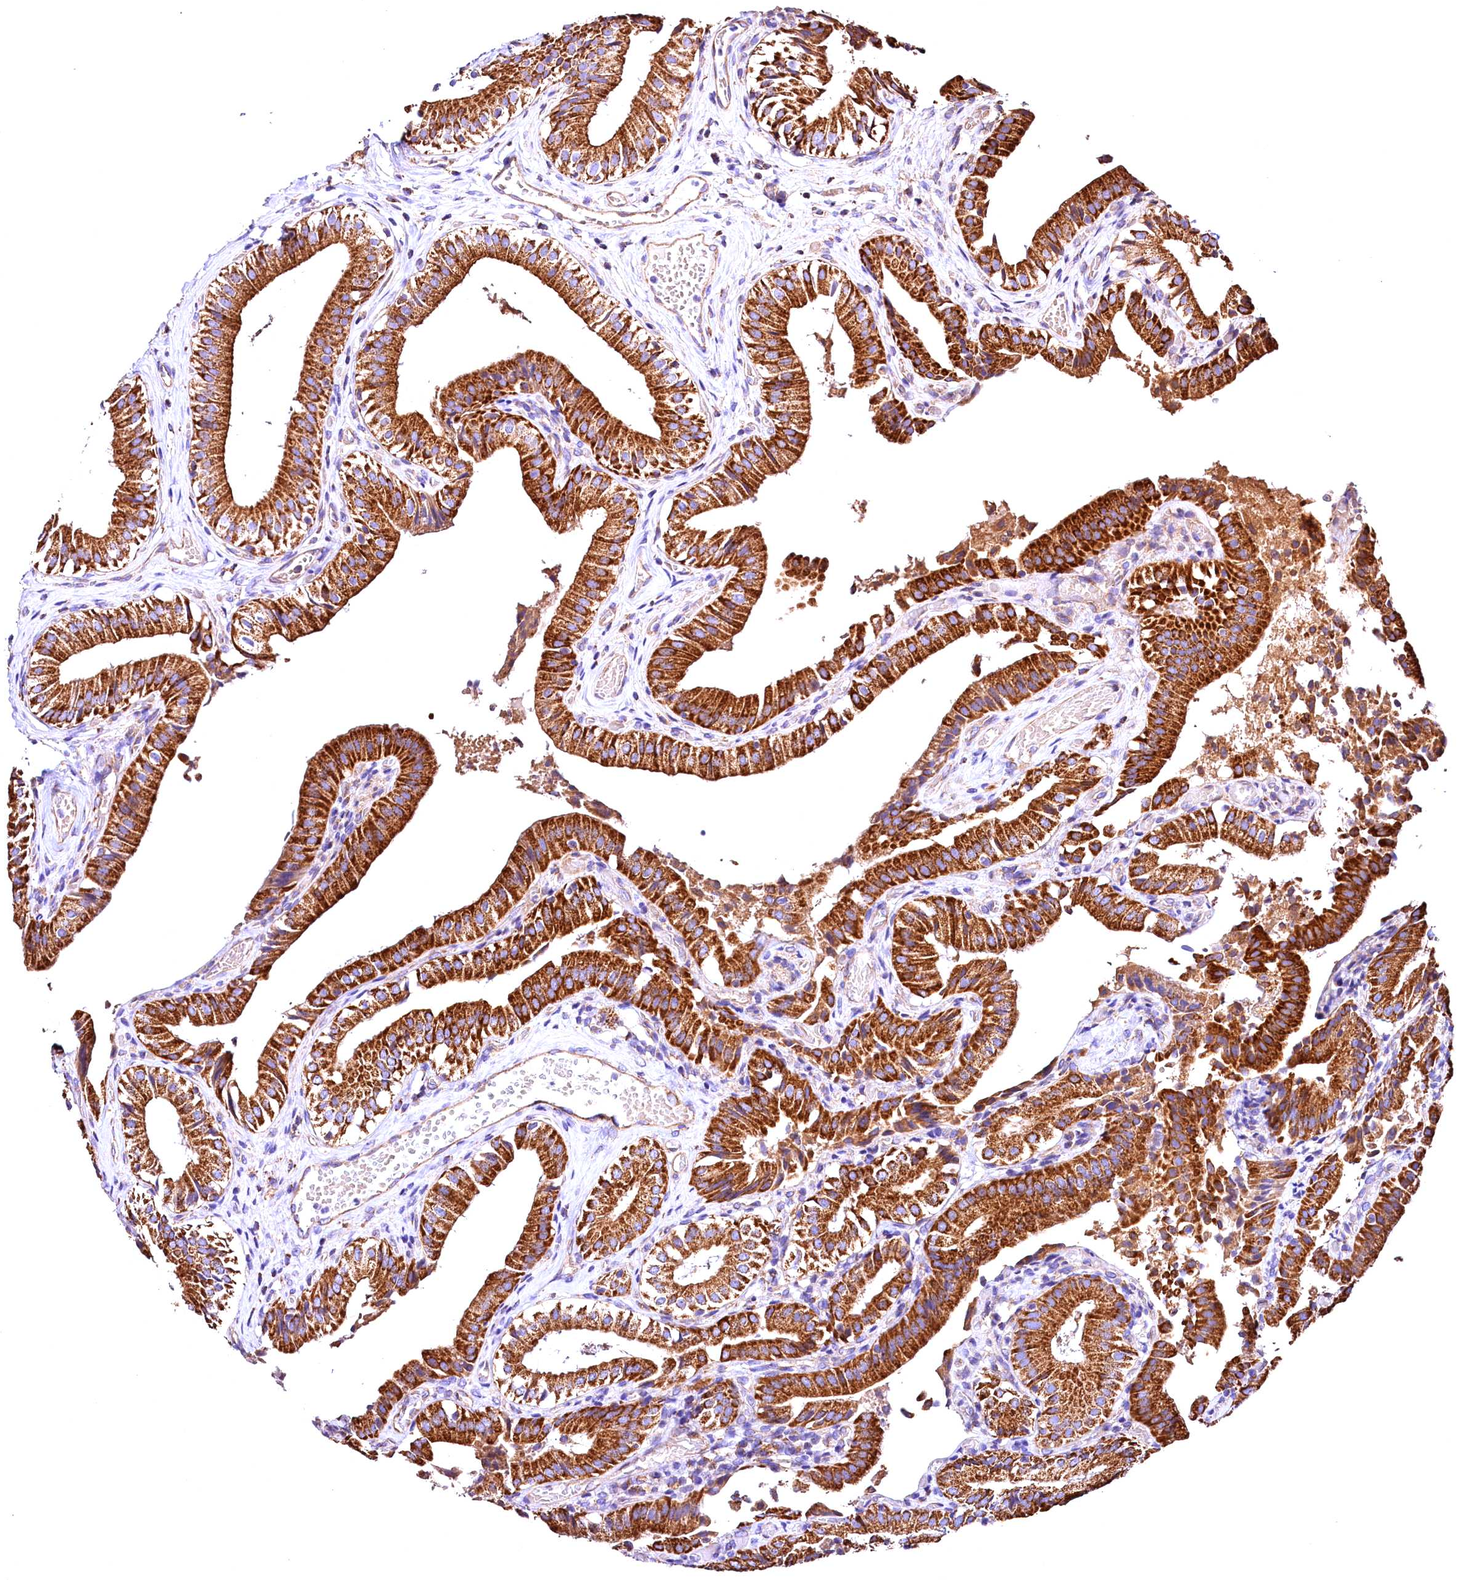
{"staining": {"intensity": "strong", "quantity": ">75%", "location": "cytoplasmic/membranous"}, "tissue": "gallbladder", "cell_type": "Glandular cells", "image_type": "normal", "snomed": [{"axis": "morphology", "description": "Normal tissue, NOS"}, {"axis": "topography", "description": "Gallbladder"}], "caption": "Approximately >75% of glandular cells in unremarkable human gallbladder demonstrate strong cytoplasmic/membranous protein staining as visualized by brown immunohistochemical staining.", "gene": "ACAA2", "patient": {"sex": "female", "age": 47}}